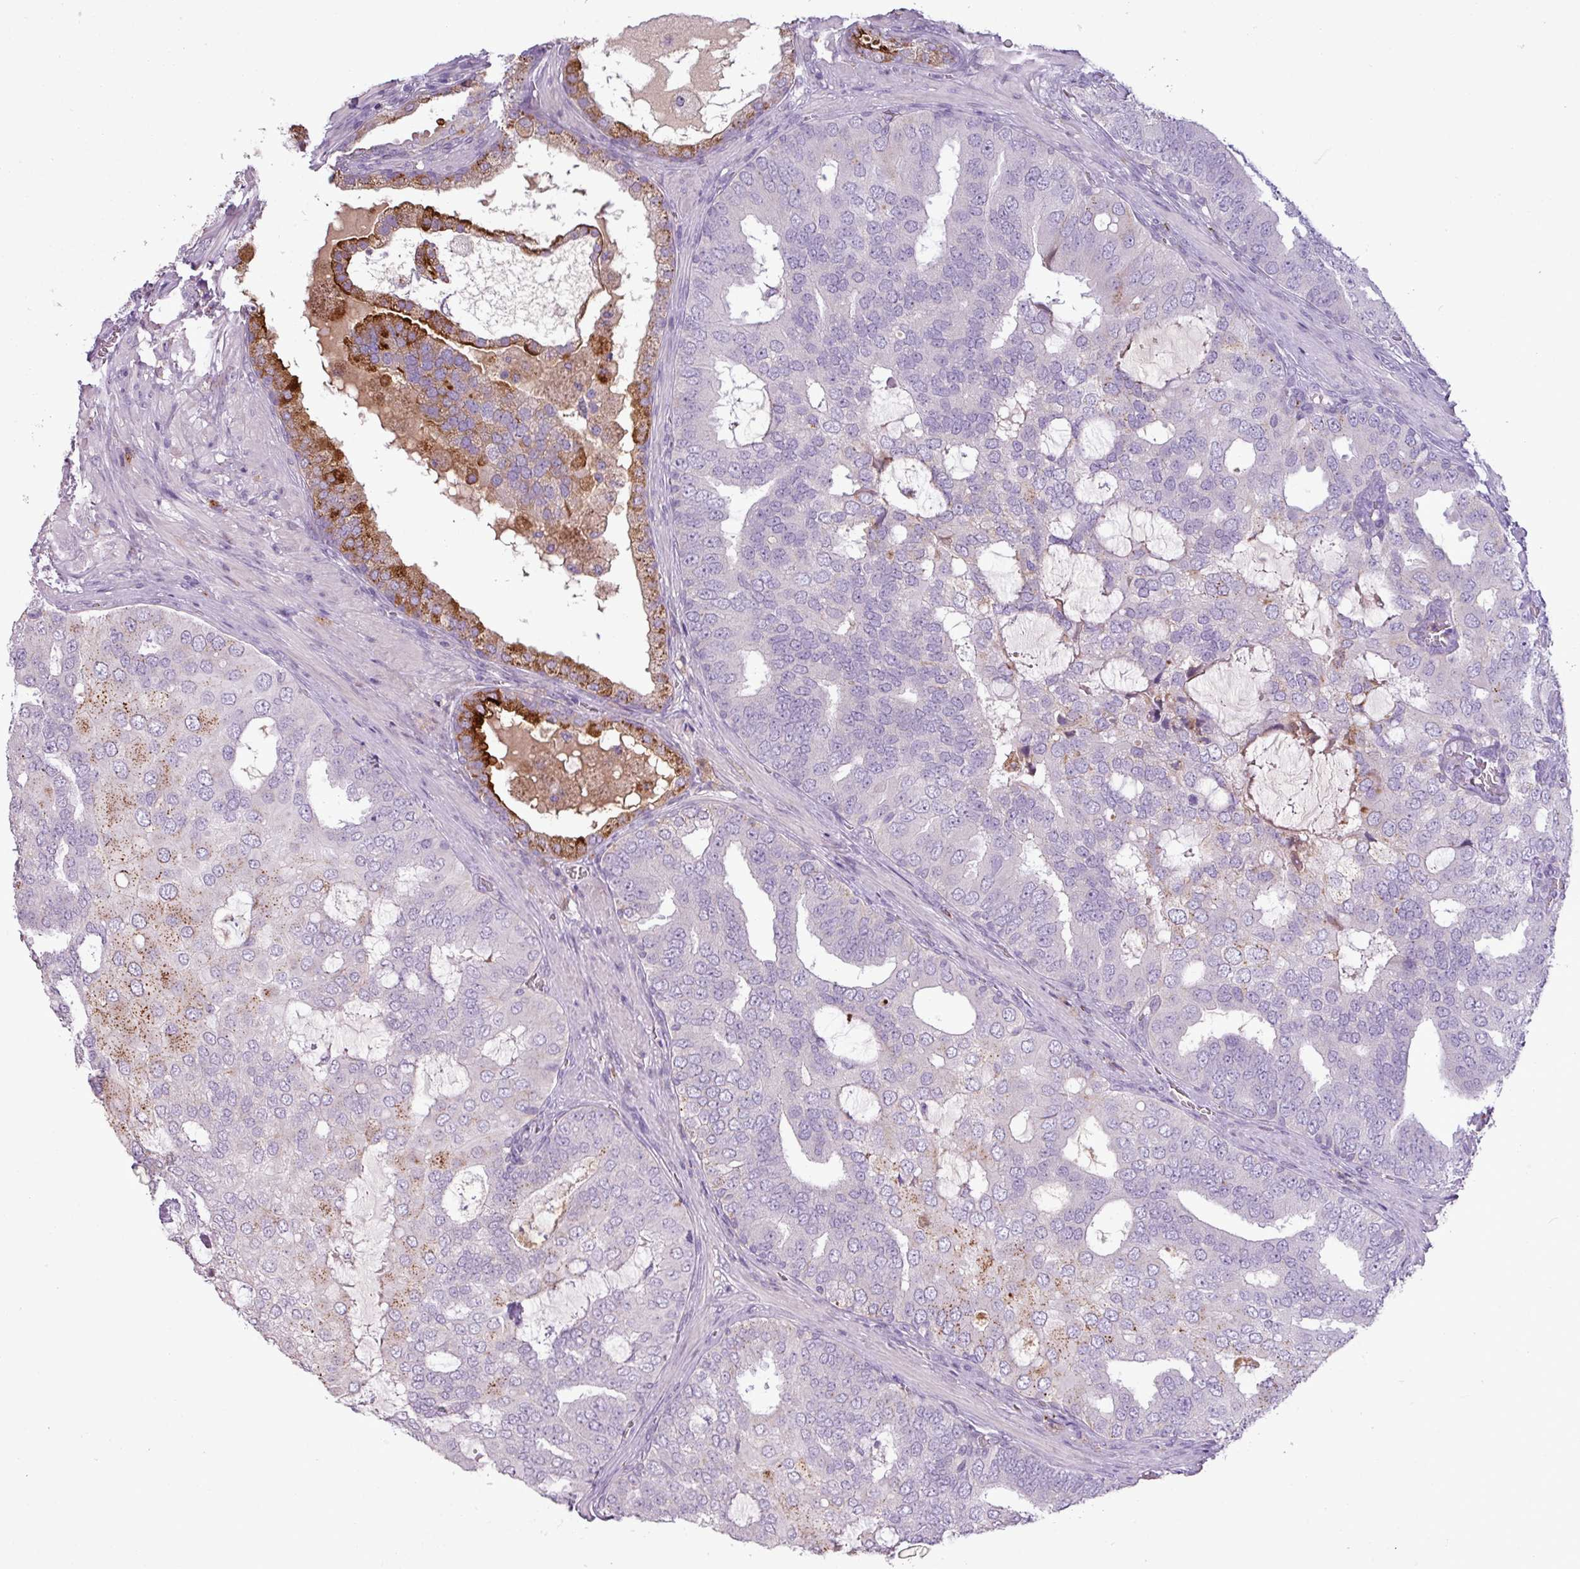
{"staining": {"intensity": "moderate", "quantity": "<25%", "location": "cytoplasmic/membranous"}, "tissue": "prostate cancer", "cell_type": "Tumor cells", "image_type": "cancer", "snomed": [{"axis": "morphology", "description": "Adenocarcinoma, High grade"}, {"axis": "topography", "description": "Prostate"}], "caption": "The image reveals staining of prostate high-grade adenocarcinoma, revealing moderate cytoplasmic/membranous protein expression (brown color) within tumor cells. The staining is performed using DAB (3,3'-diaminobenzidine) brown chromogen to label protein expression. The nuclei are counter-stained blue using hematoxylin.", "gene": "C4B", "patient": {"sex": "male", "age": 55}}